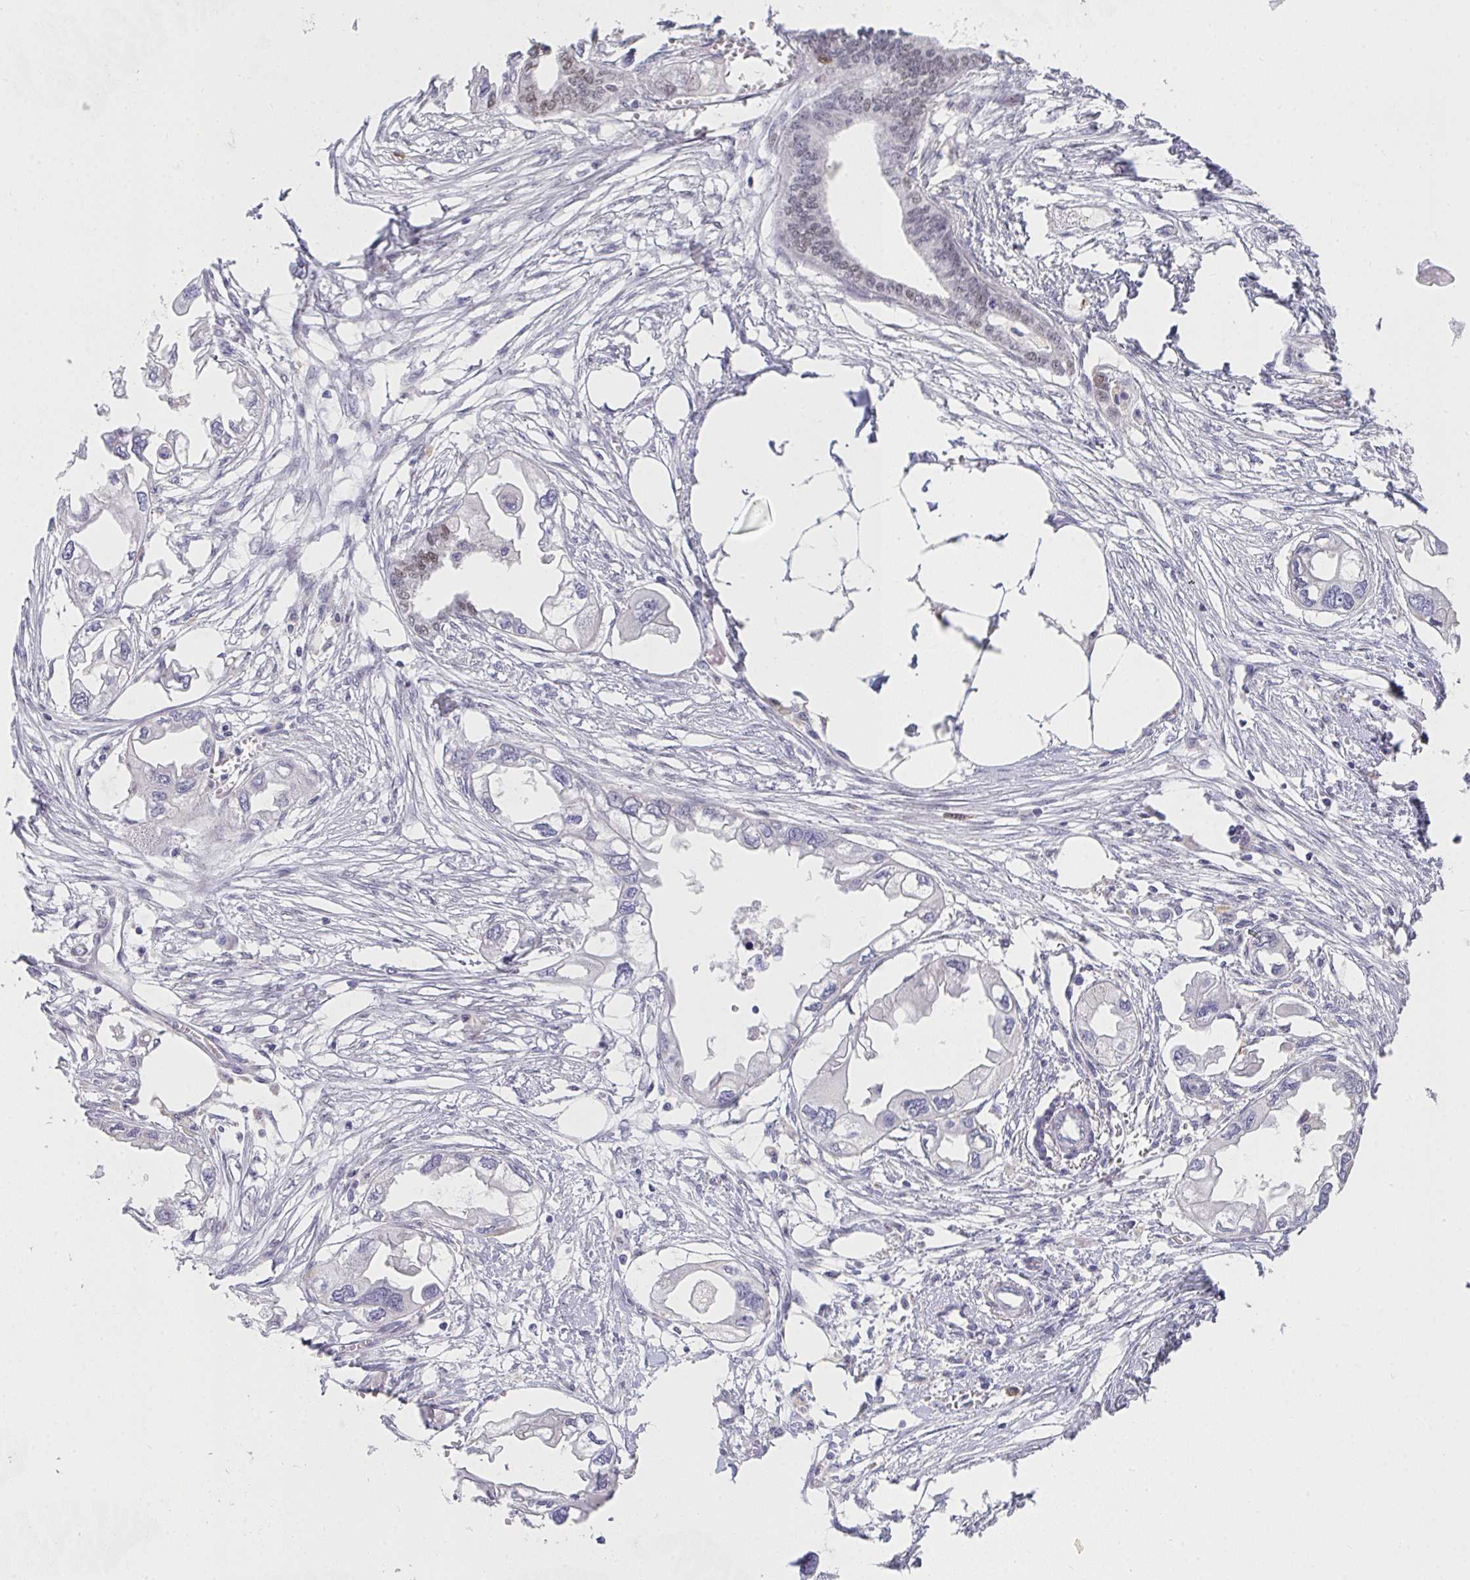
{"staining": {"intensity": "weak", "quantity": "<25%", "location": "nuclear"}, "tissue": "endometrial cancer", "cell_type": "Tumor cells", "image_type": "cancer", "snomed": [{"axis": "morphology", "description": "Adenocarcinoma, NOS"}, {"axis": "morphology", "description": "Adenocarcinoma, metastatic, NOS"}, {"axis": "topography", "description": "Adipose tissue"}, {"axis": "topography", "description": "Endometrium"}], "caption": "Photomicrograph shows no significant protein expression in tumor cells of endometrial cancer (adenocarcinoma).", "gene": "ZIC3", "patient": {"sex": "female", "age": 67}}